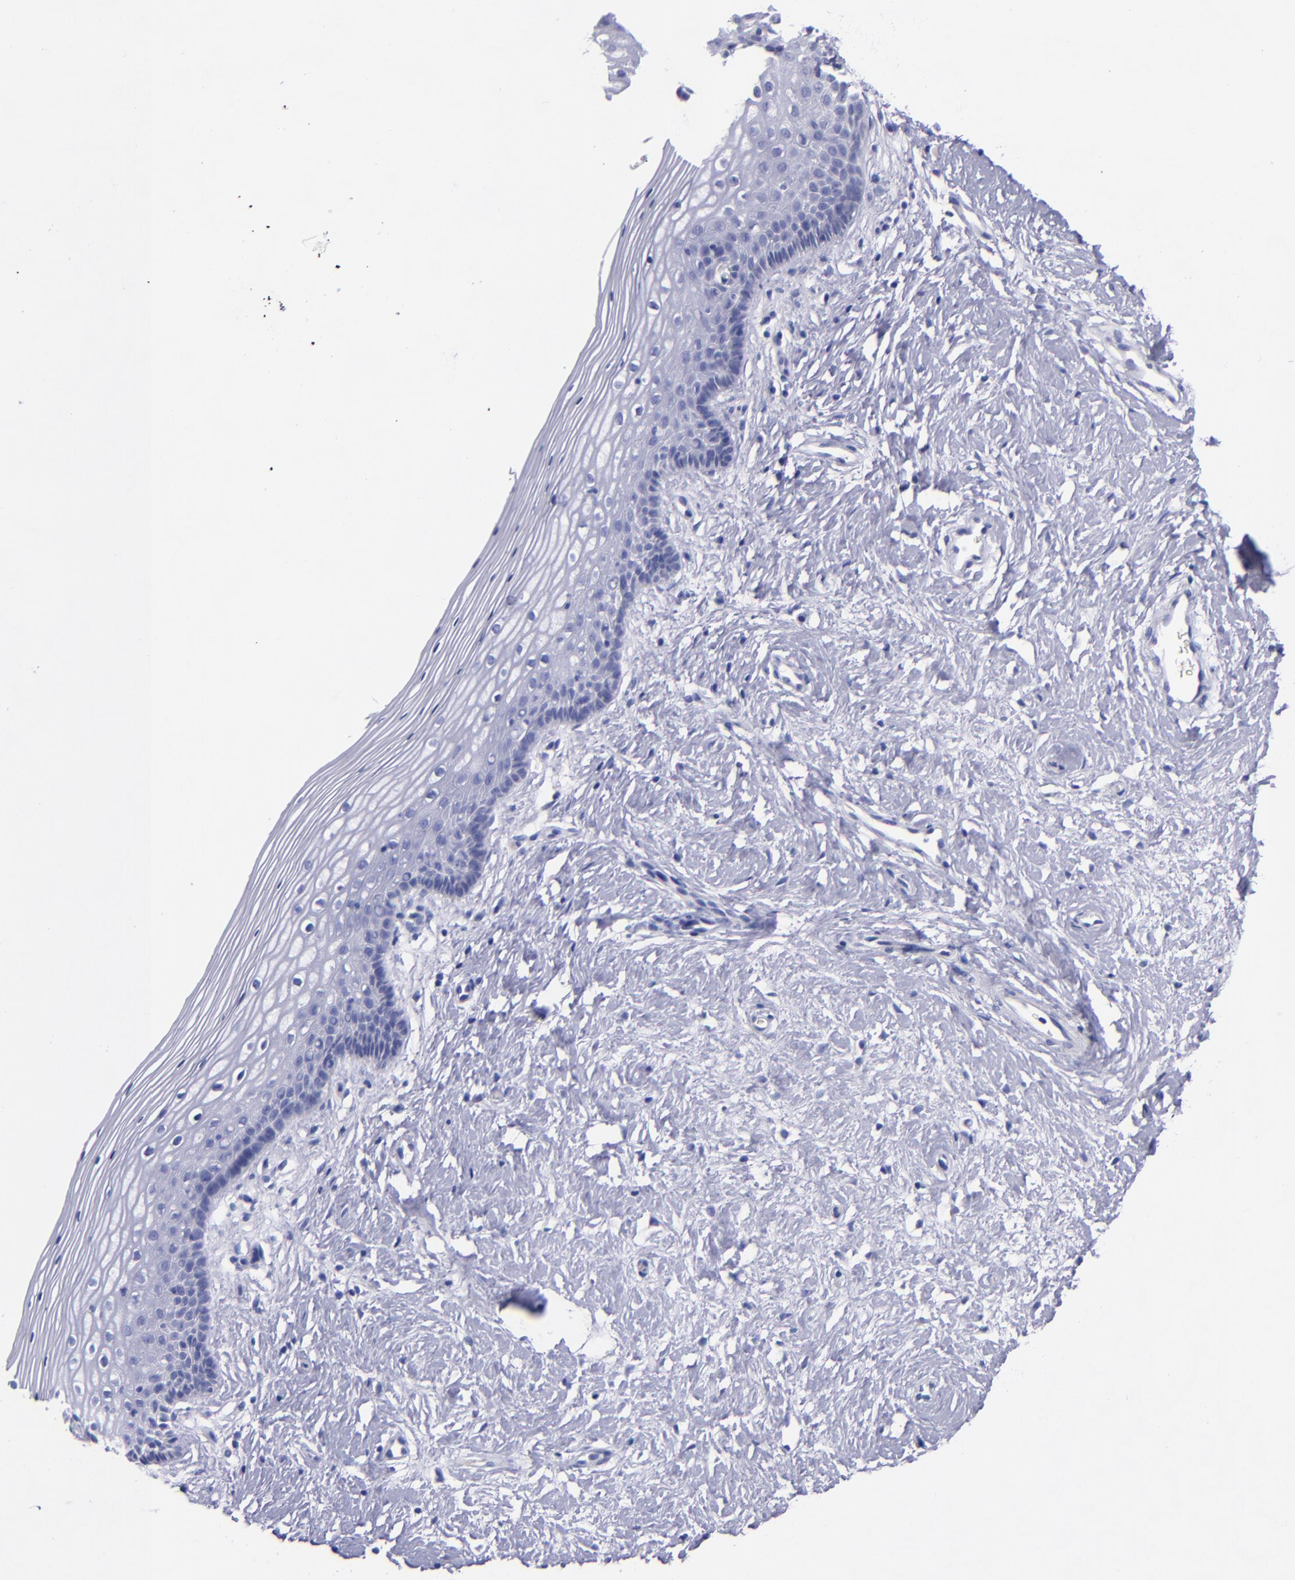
{"staining": {"intensity": "negative", "quantity": "none", "location": "none"}, "tissue": "vagina", "cell_type": "Squamous epithelial cells", "image_type": "normal", "snomed": [{"axis": "morphology", "description": "Normal tissue, NOS"}, {"axis": "topography", "description": "Vagina"}], "caption": "An immunohistochemistry (IHC) histopathology image of benign vagina is shown. There is no staining in squamous epithelial cells of vagina. The staining was performed using DAB (3,3'-diaminobenzidine) to visualize the protein expression in brown, while the nuclei were stained in blue with hematoxylin (Magnification: 20x).", "gene": "SV2A", "patient": {"sex": "female", "age": 46}}